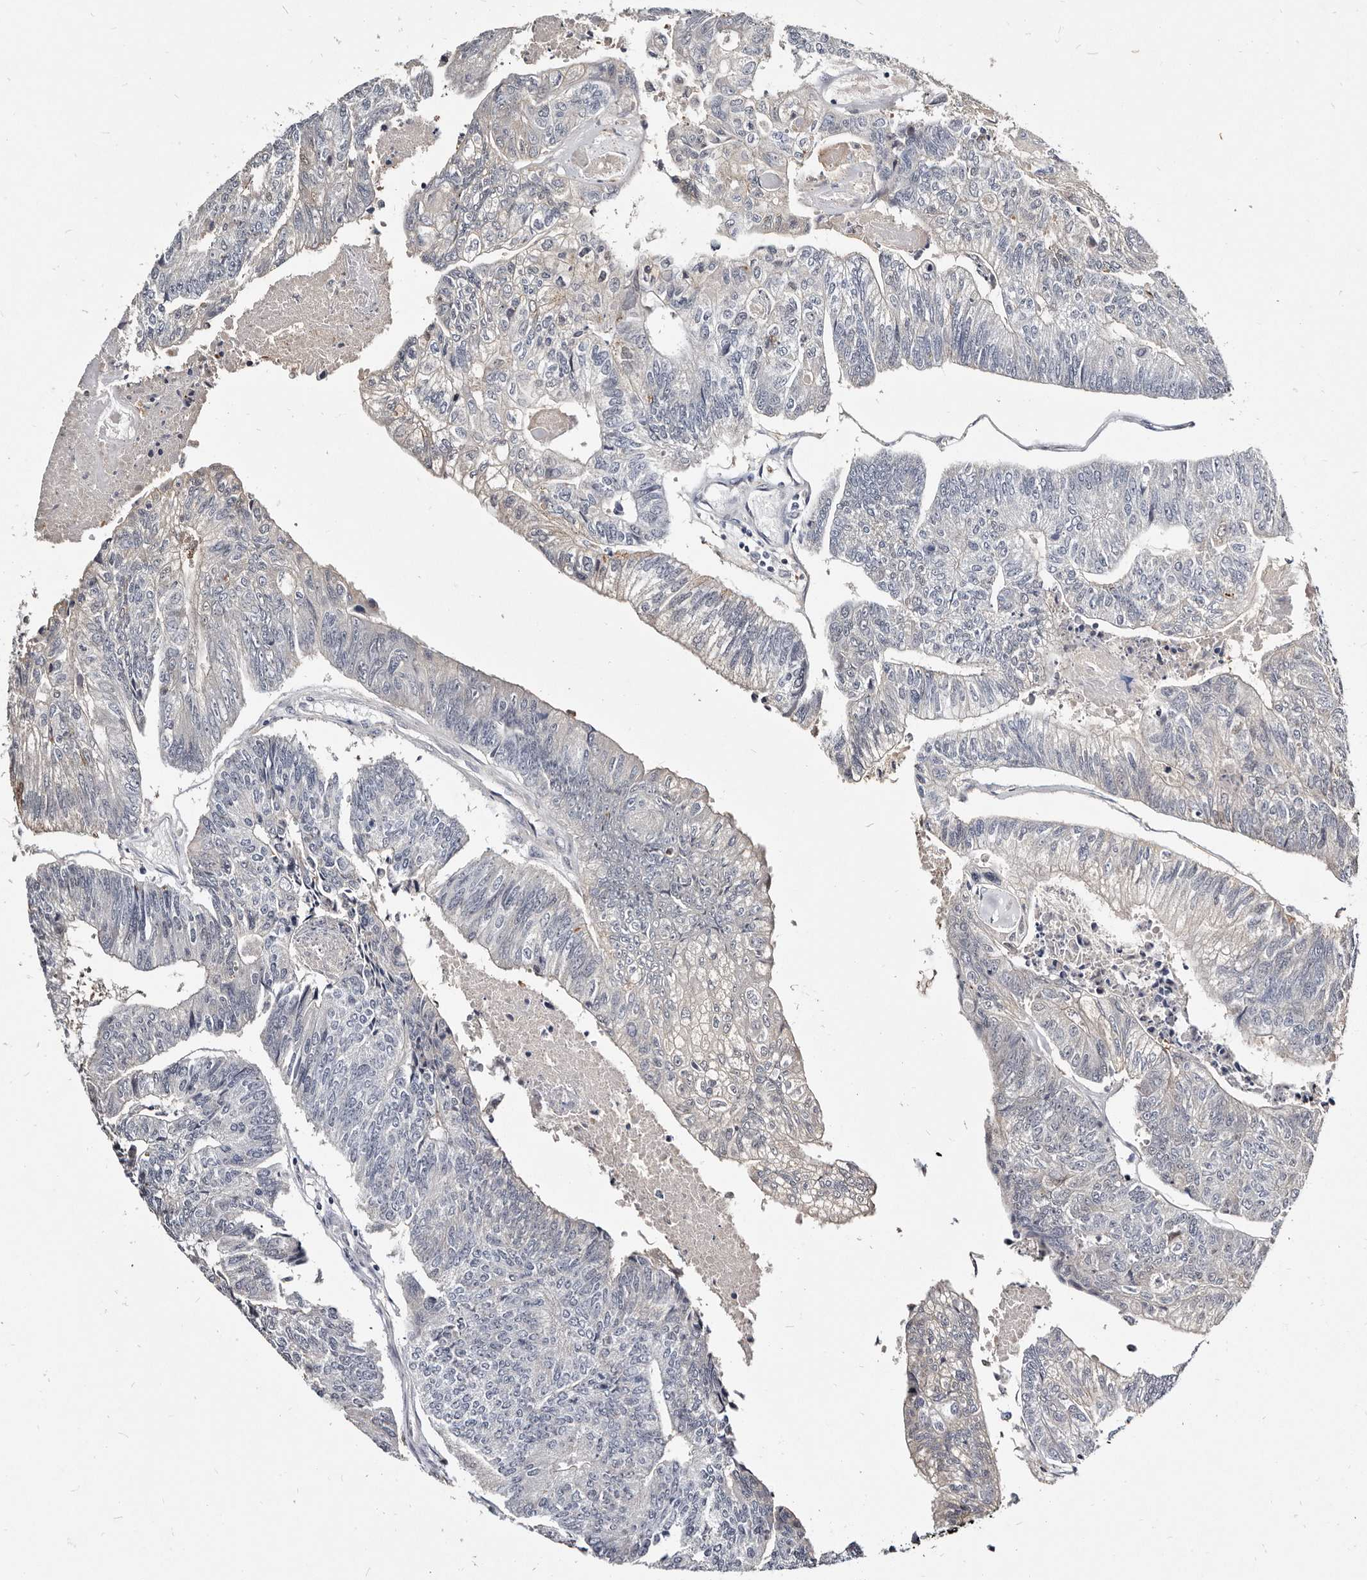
{"staining": {"intensity": "negative", "quantity": "none", "location": "none"}, "tissue": "colorectal cancer", "cell_type": "Tumor cells", "image_type": "cancer", "snomed": [{"axis": "morphology", "description": "Adenocarcinoma, NOS"}, {"axis": "topography", "description": "Colon"}], "caption": "IHC of human colorectal cancer exhibits no positivity in tumor cells.", "gene": "MRPS33", "patient": {"sex": "female", "age": 67}}